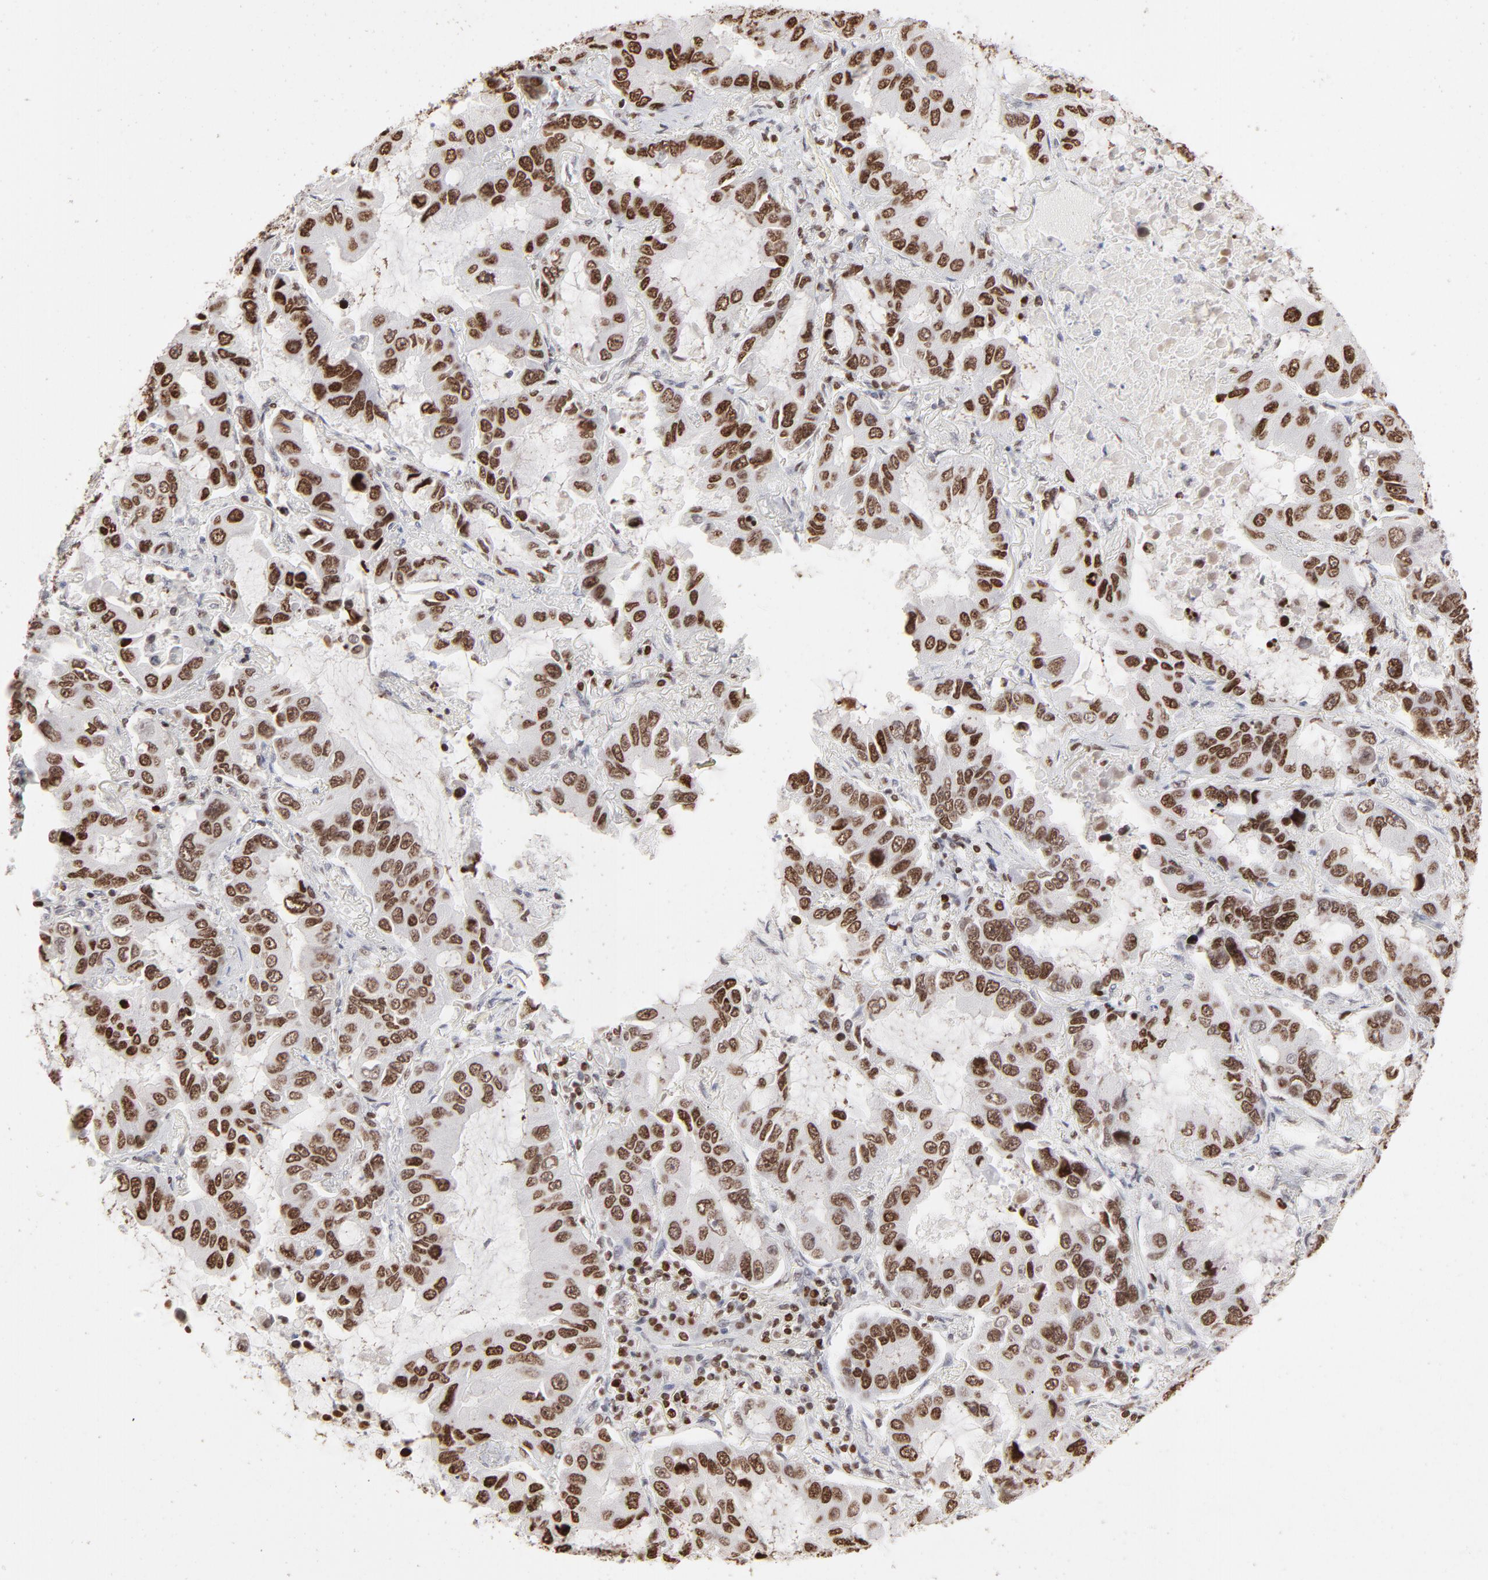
{"staining": {"intensity": "strong", "quantity": ">75%", "location": "nuclear"}, "tissue": "lung cancer", "cell_type": "Tumor cells", "image_type": "cancer", "snomed": [{"axis": "morphology", "description": "Adenocarcinoma, NOS"}, {"axis": "topography", "description": "Lung"}], "caption": "Immunohistochemistry (IHC) image of neoplastic tissue: lung adenocarcinoma stained using immunohistochemistry shows high levels of strong protein expression localized specifically in the nuclear of tumor cells, appearing as a nuclear brown color.", "gene": "PARP1", "patient": {"sex": "male", "age": 64}}